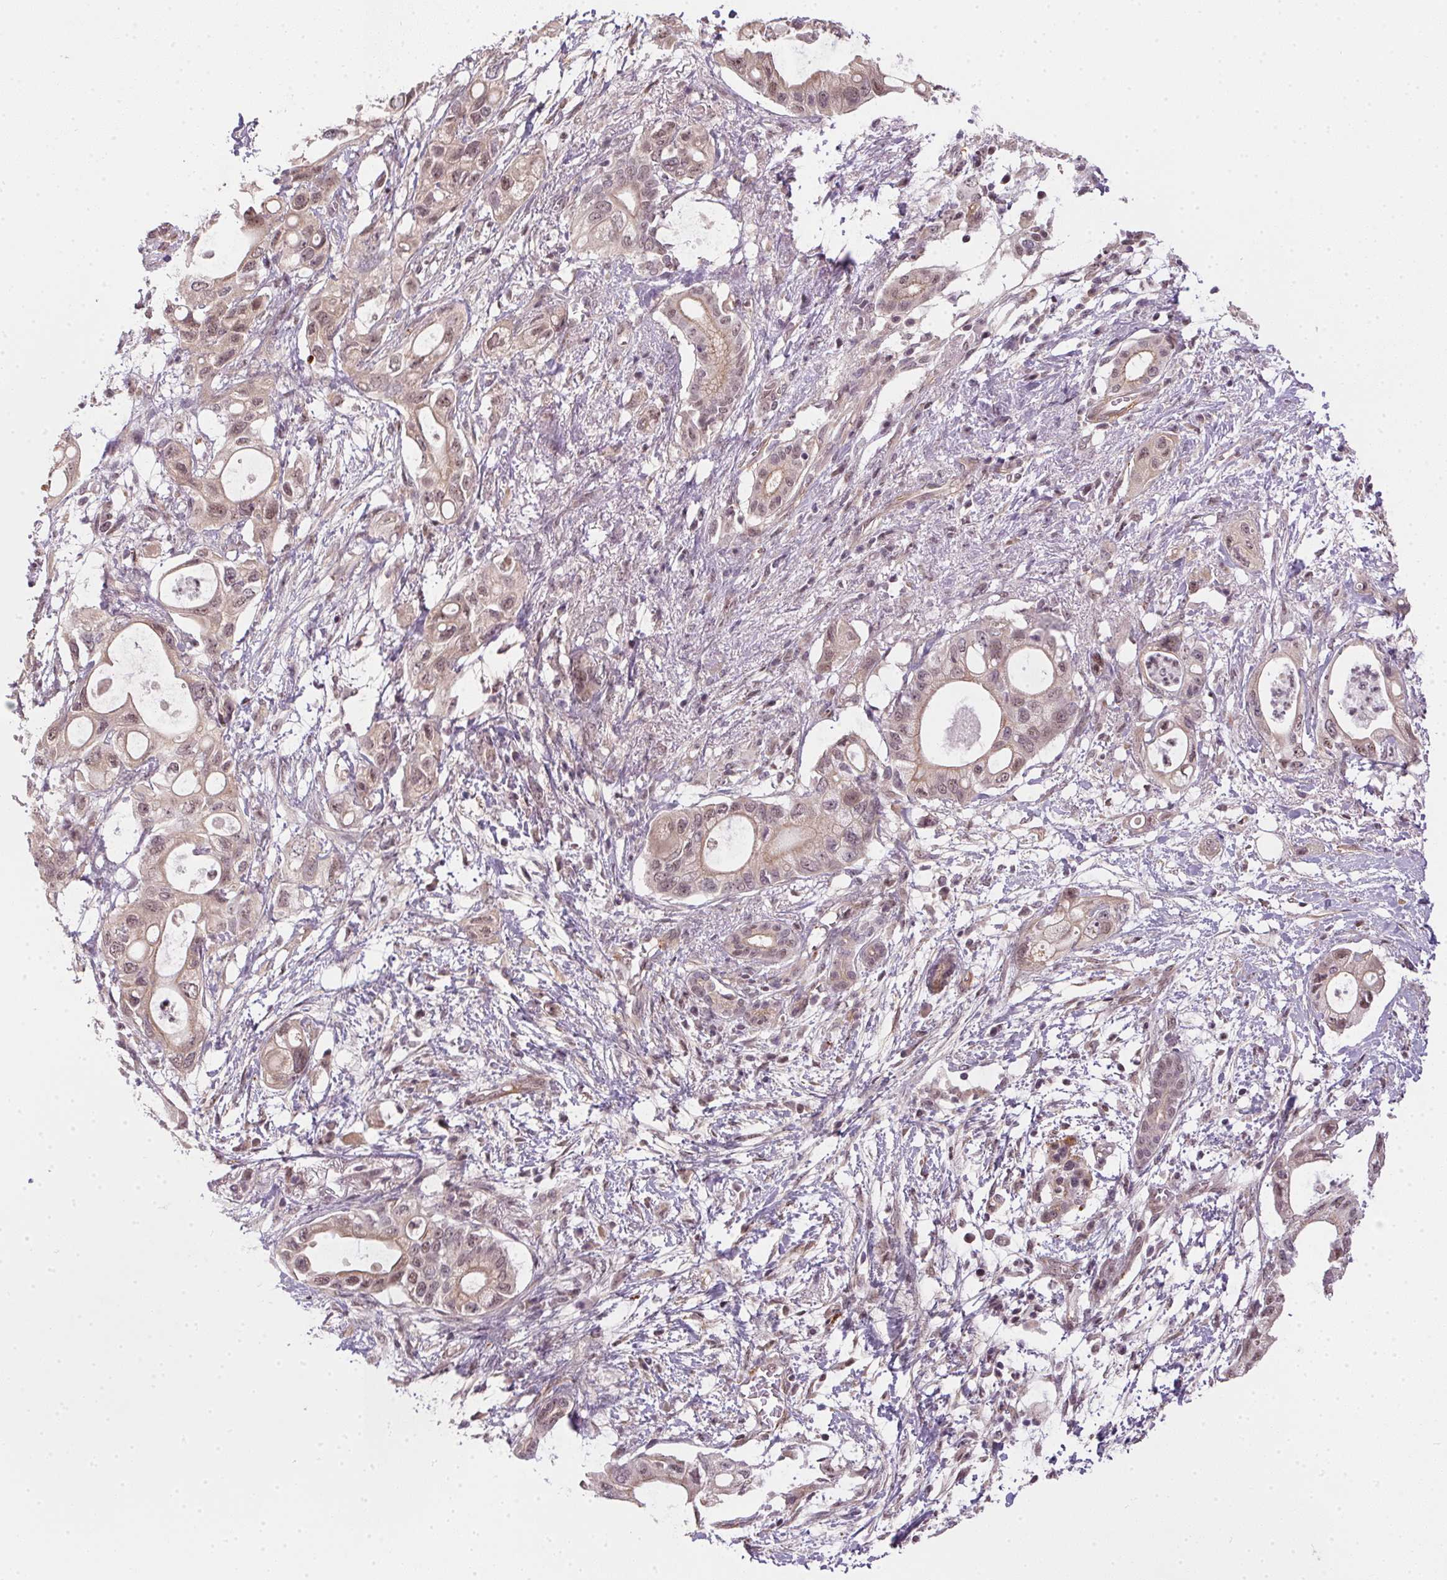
{"staining": {"intensity": "weak", "quantity": ">75%", "location": "cytoplasmic/membranous,nuclear"}, "tissue": "pancreatic cancer", "cell_type": "Tumor cells", "image_type": "cancer", "snomed": [{"axis": "morphology", "description": "Adenocarcinoma, NOS"}, {"axis": "topography", "description": "Pancreas"}], "caption": "This is an image of immunohistochemistry (IHC) staining of adenocarcinoma (pancreatic), which shows weak expression in the cytoplasmic/membranous and nuclear of tumor cells.", "gene": "CFAP92", "patient": {"sex": "female", "age": 72}}